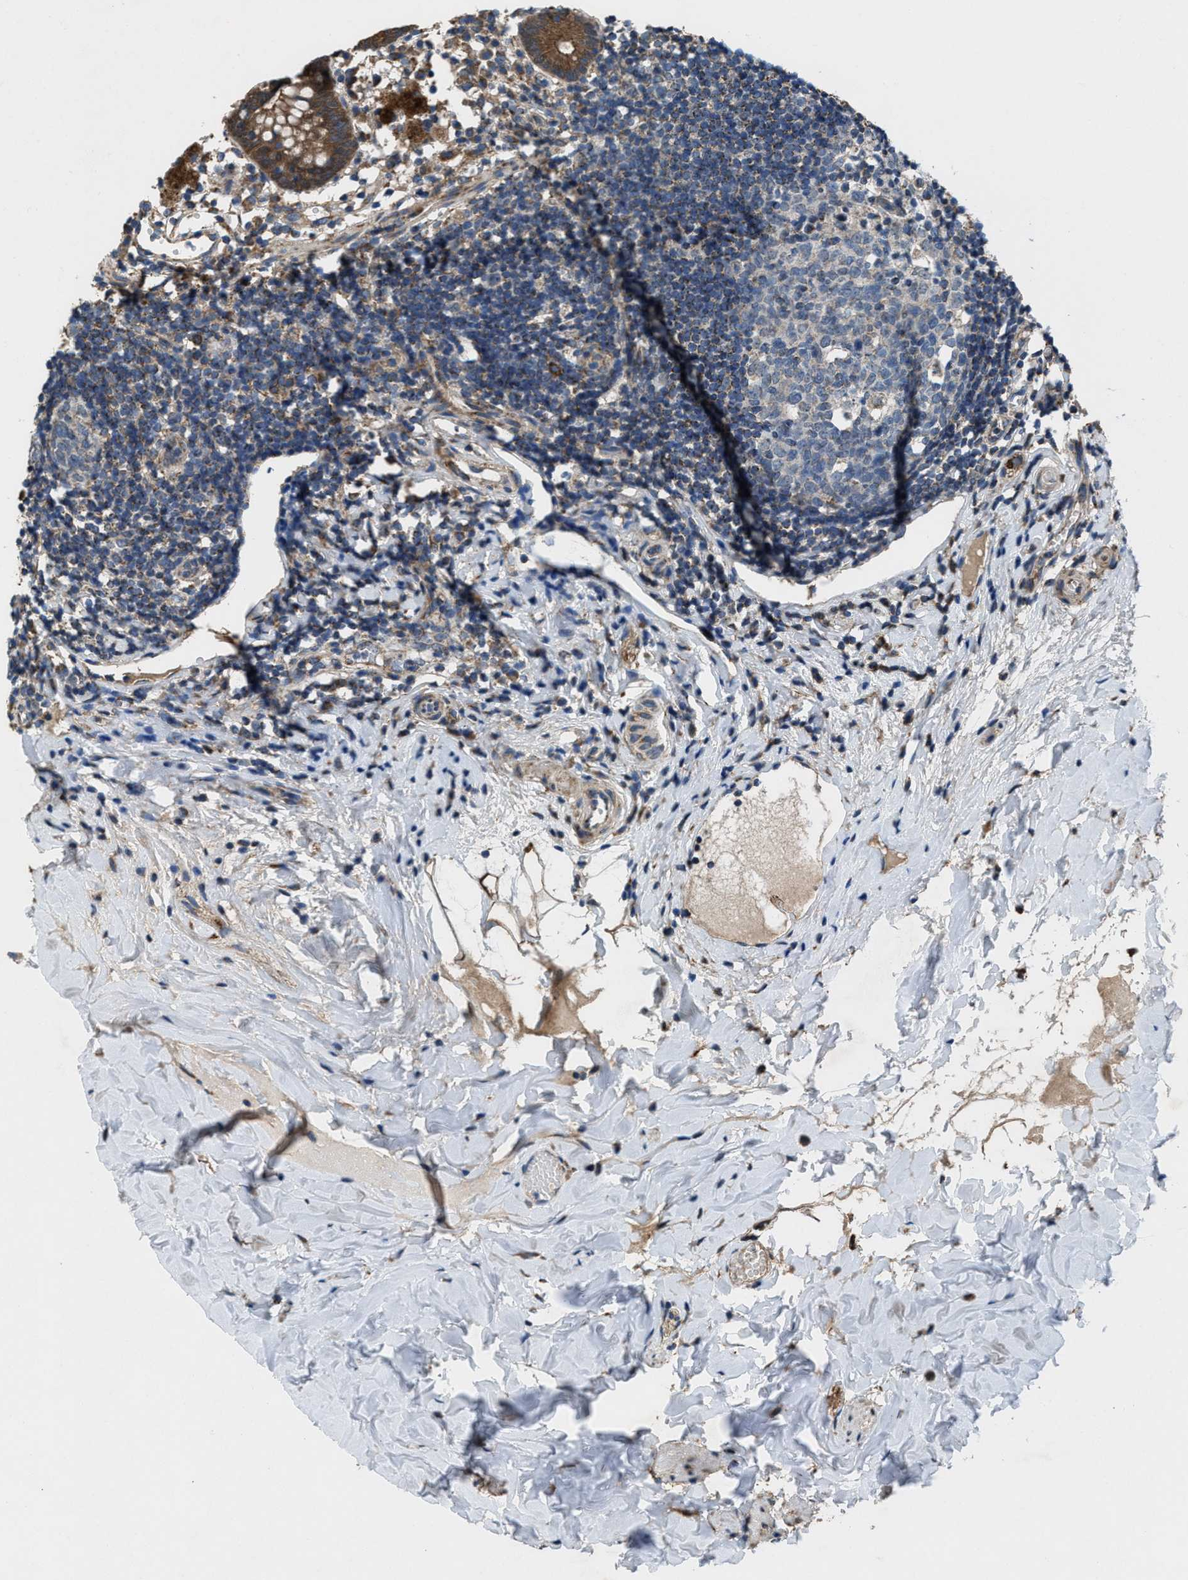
{"staining": {"intensity": "strong", "quantity": ">75%", "location": "cytoplasmic/membranous"}, "tissue": "appendix", "cell_type": "Glandular cells", "image_type": "normal", "snomed": [{"axis": "morphology", "description": "Normal tissue, NOS"}, {"axis": "topography", "description": "Appendix"}], "caption": "IHC staining of normal appendix, which displays high levels of strong cytoplasmic/membranous staining in approximately >75% of glandular cells indicating strong cytoplasmic/membranous protein expression. The staining was performed using DAB (3,3'-diaminobenzidine) (brown) for protein detection and nuclei were counterstained in hematoxylin (blue).", "gene": "PDP1", "patient": {"sex": "female", "age": 20}}